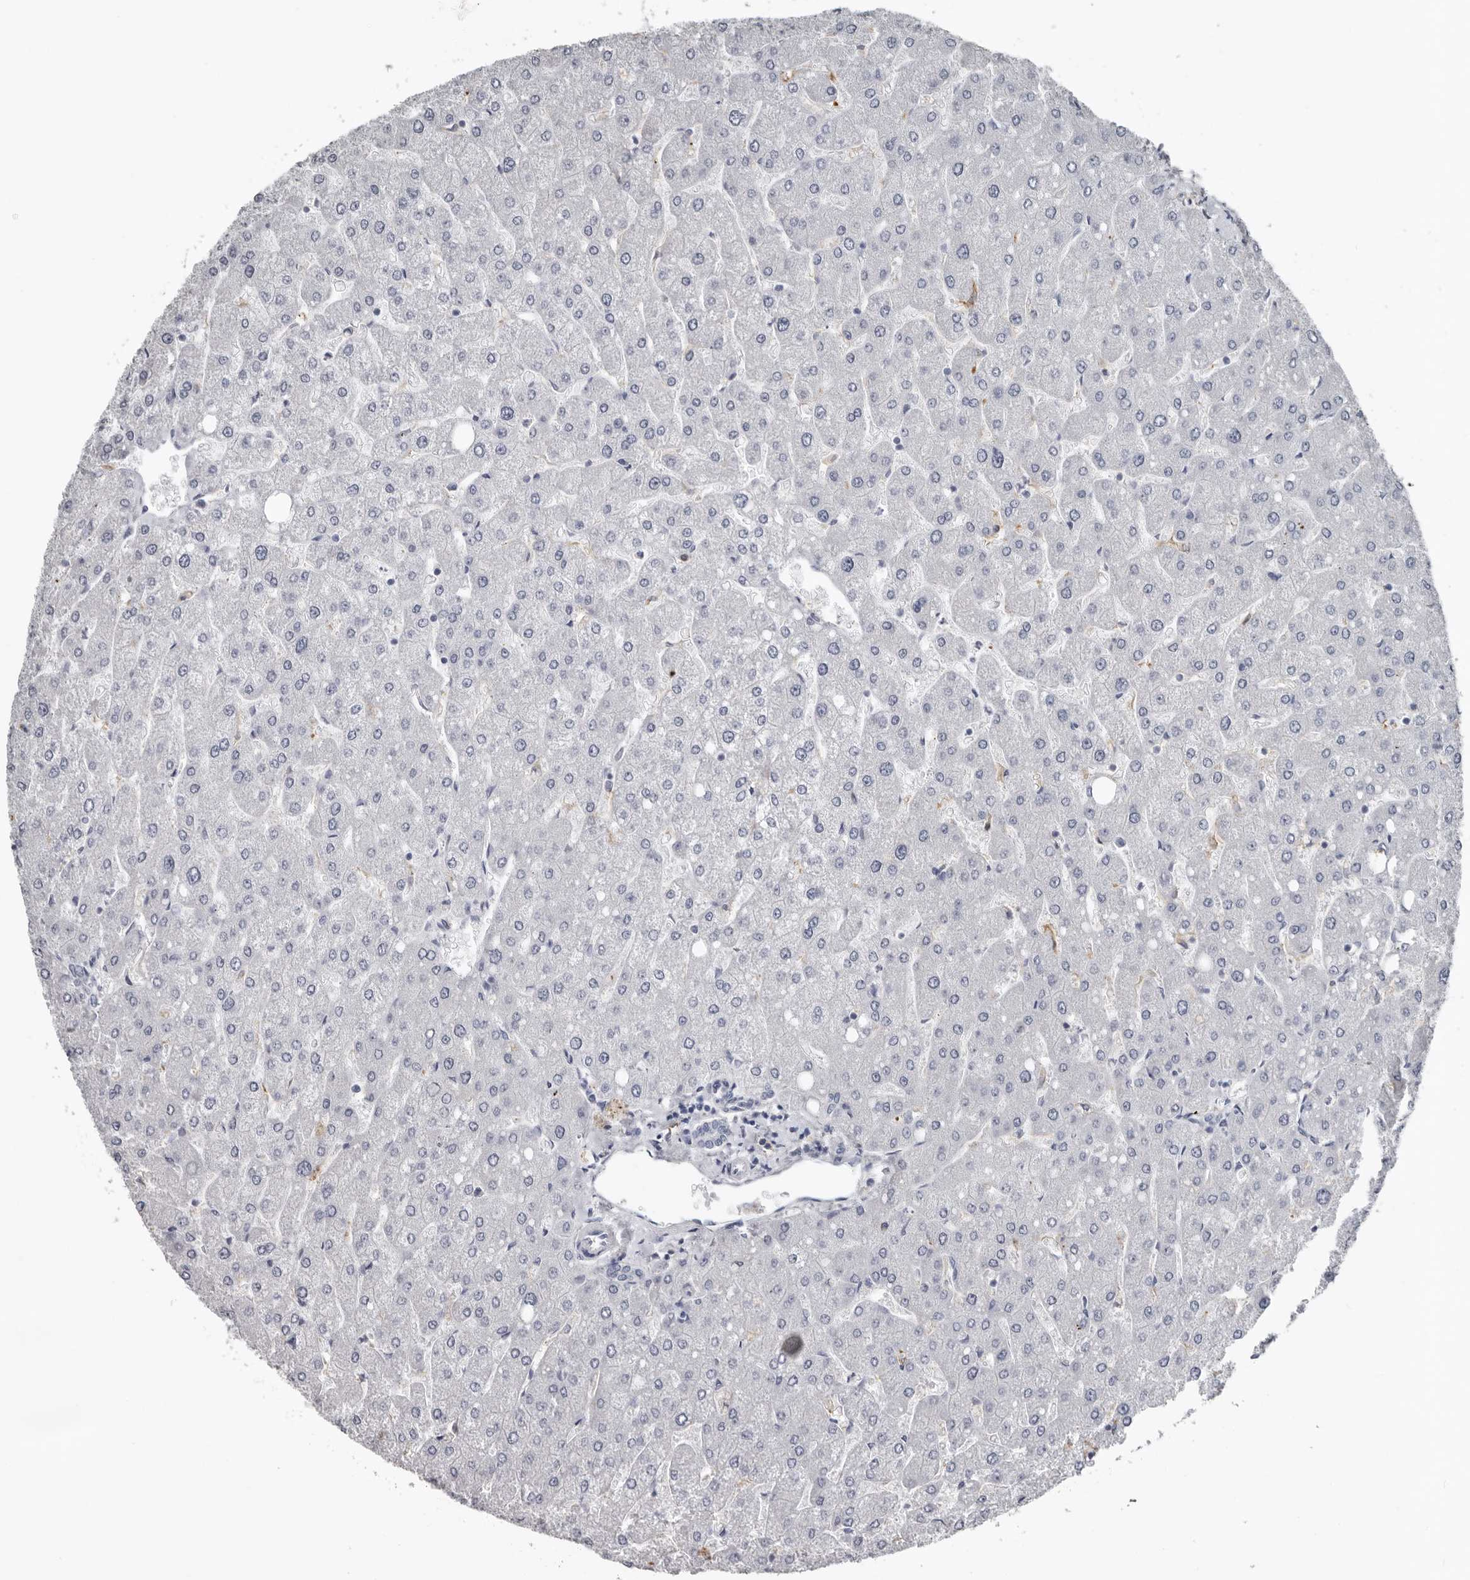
{"staining": {"intensity": "negative", "quantity": "none", "location": "none"}, "tissue": "liver", "cell_type": "Cholangiocytes", "image_type": "normal", "snomed": [{"axis": "morphology", "description": "Normal tissue, NOS"}, {"axis": "topography", "description": "Liver"}], "caption": "A high-resolution image shows immunohistochemistry (IHC) staining of benign liver, which displays no significant positivity in cholangiocytes. (Immunohistochemistry, brightfield microscopy, high magnification).", "gene": "FABP7", "patient": {"sex": "male", "age": 55}}